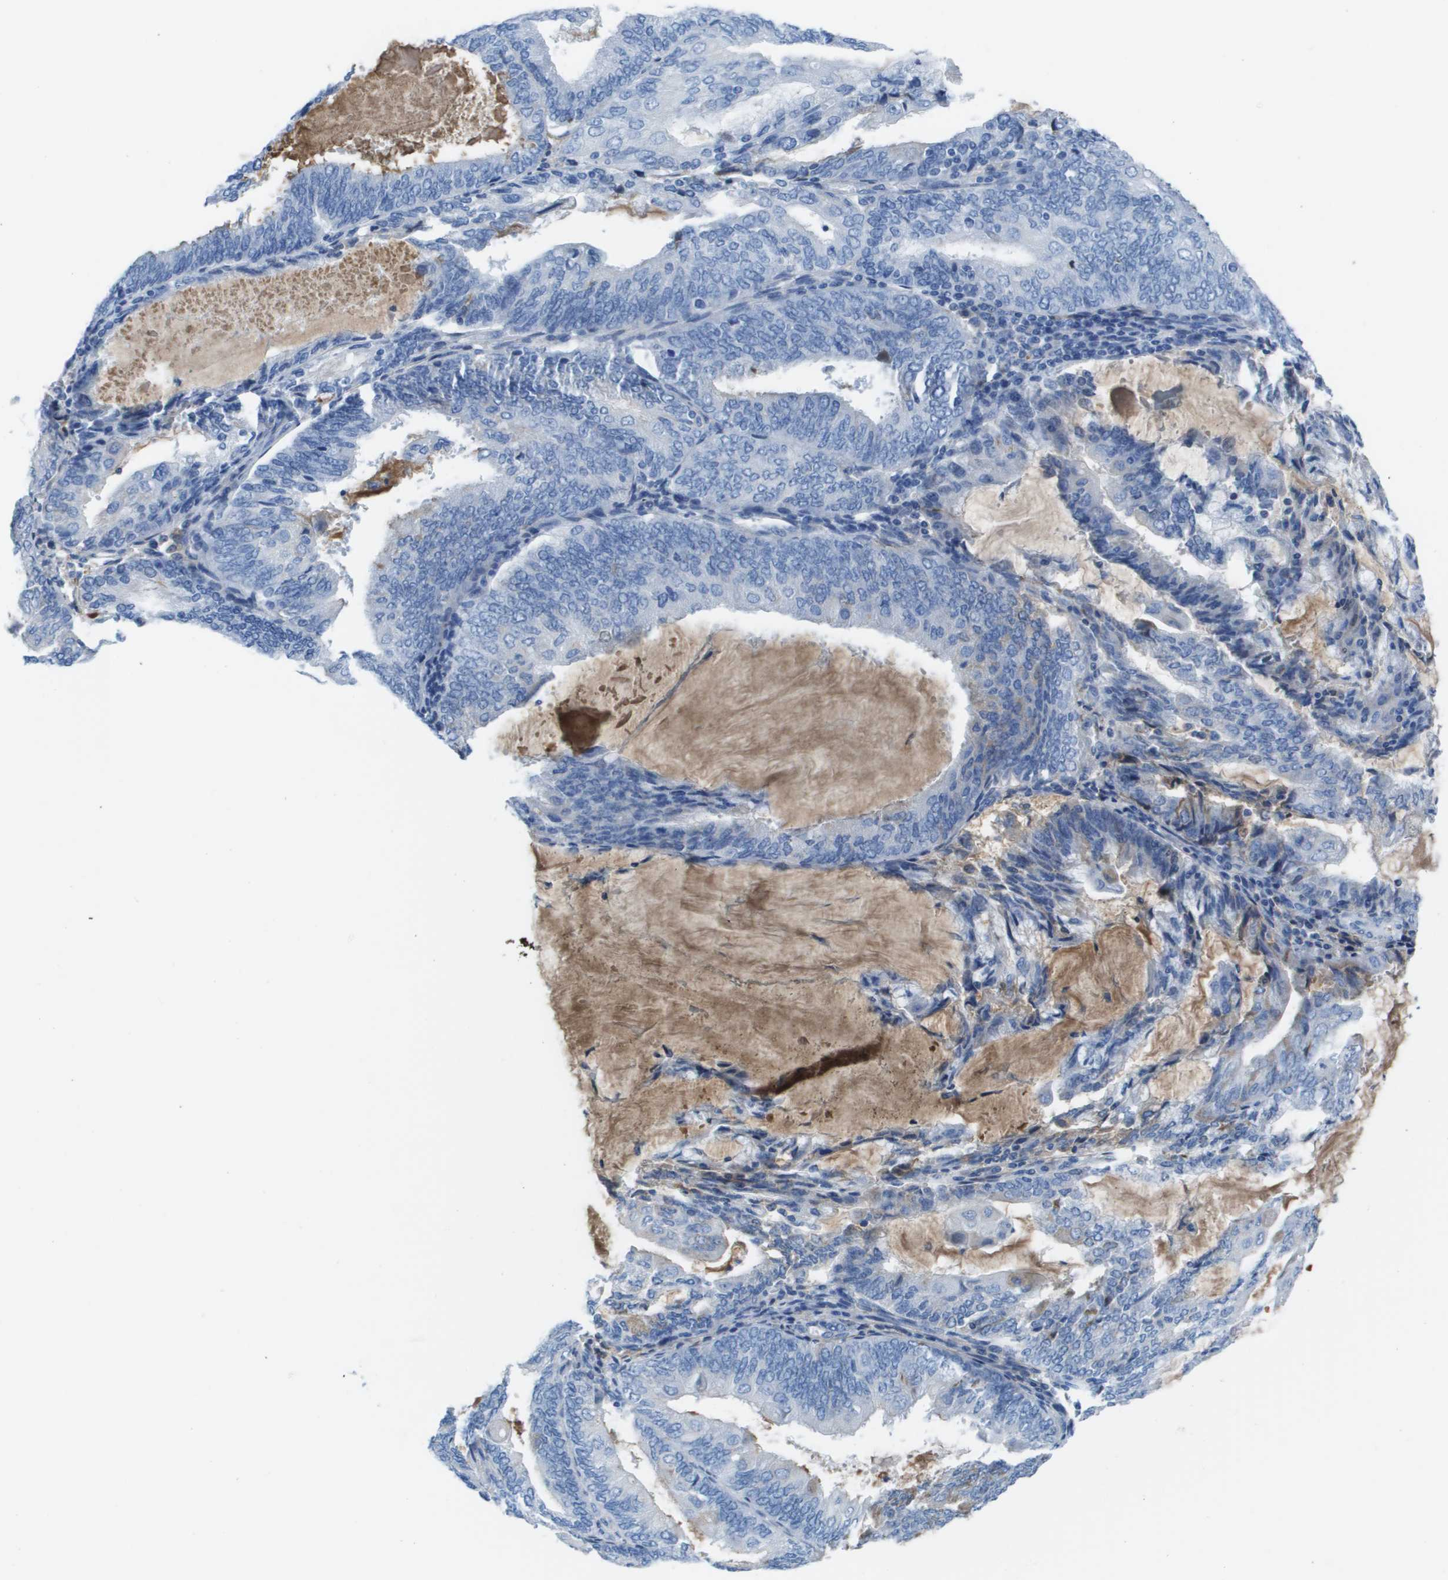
{"staining": {"intensity": "negative", "quantity": "none", "location": "none"}, "tissue": "endometrial cancer", "cell_type": "Tumor cells", "image_type": "cancer", "snomed": [{"axis": "morphology", "description": "Adenocarcinoma, NOS"}, {"axis": "topography", "description": "Endometrium"}], "caption": "Immunohistochemistry (IHC) micrograph of neoplastic tissue: human endometrial cancer stained with DAB (3,3'-diaminobenzidine) shows no significant protein expression in tumor cells.", "gene": "VTN", "patient": {"sex": "female", "age": 81}}